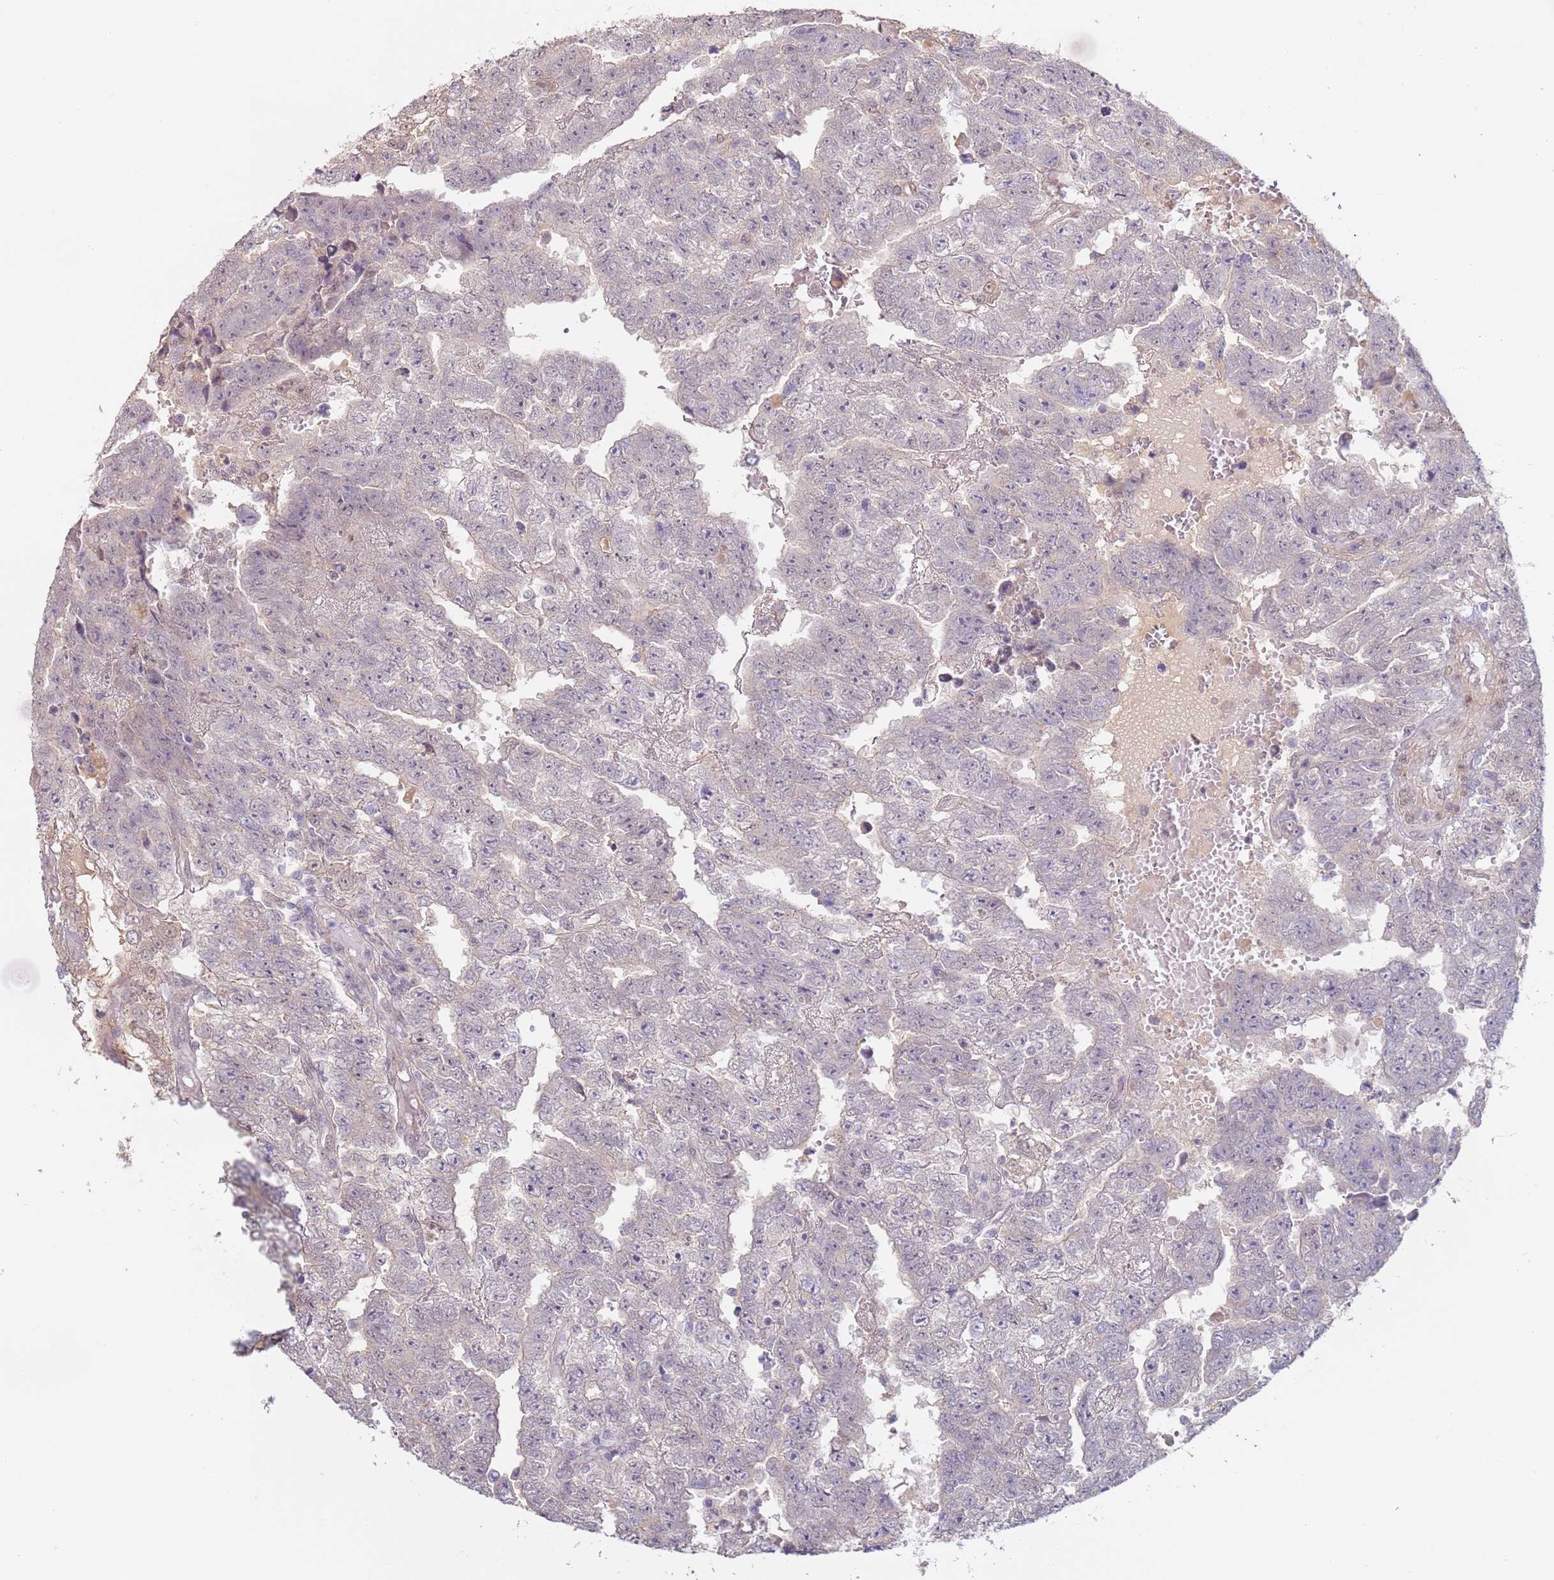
{"staining": {"intensity": "negative", "quantity": "none", "location": "none"}, "tissue": "testis cancer", "cell_type": "Tumor cells", "image_type": "cancer", "snomed": [{"axis": "morphology", "description": "Carcinoma, Embryonal, NOS"}, {"axis": "topography", "description": "Testis"}], "caption": "High magnification brightfield microscopy of testis embryonal carcinoma stained with DAB (3,3'-diaminobenzidine) (brown) and counterstained with hematoxylin (blue): tumor cells show no significant expression.", "gene": "WDR93", "patient": {"sex": "male", "age": 25}}